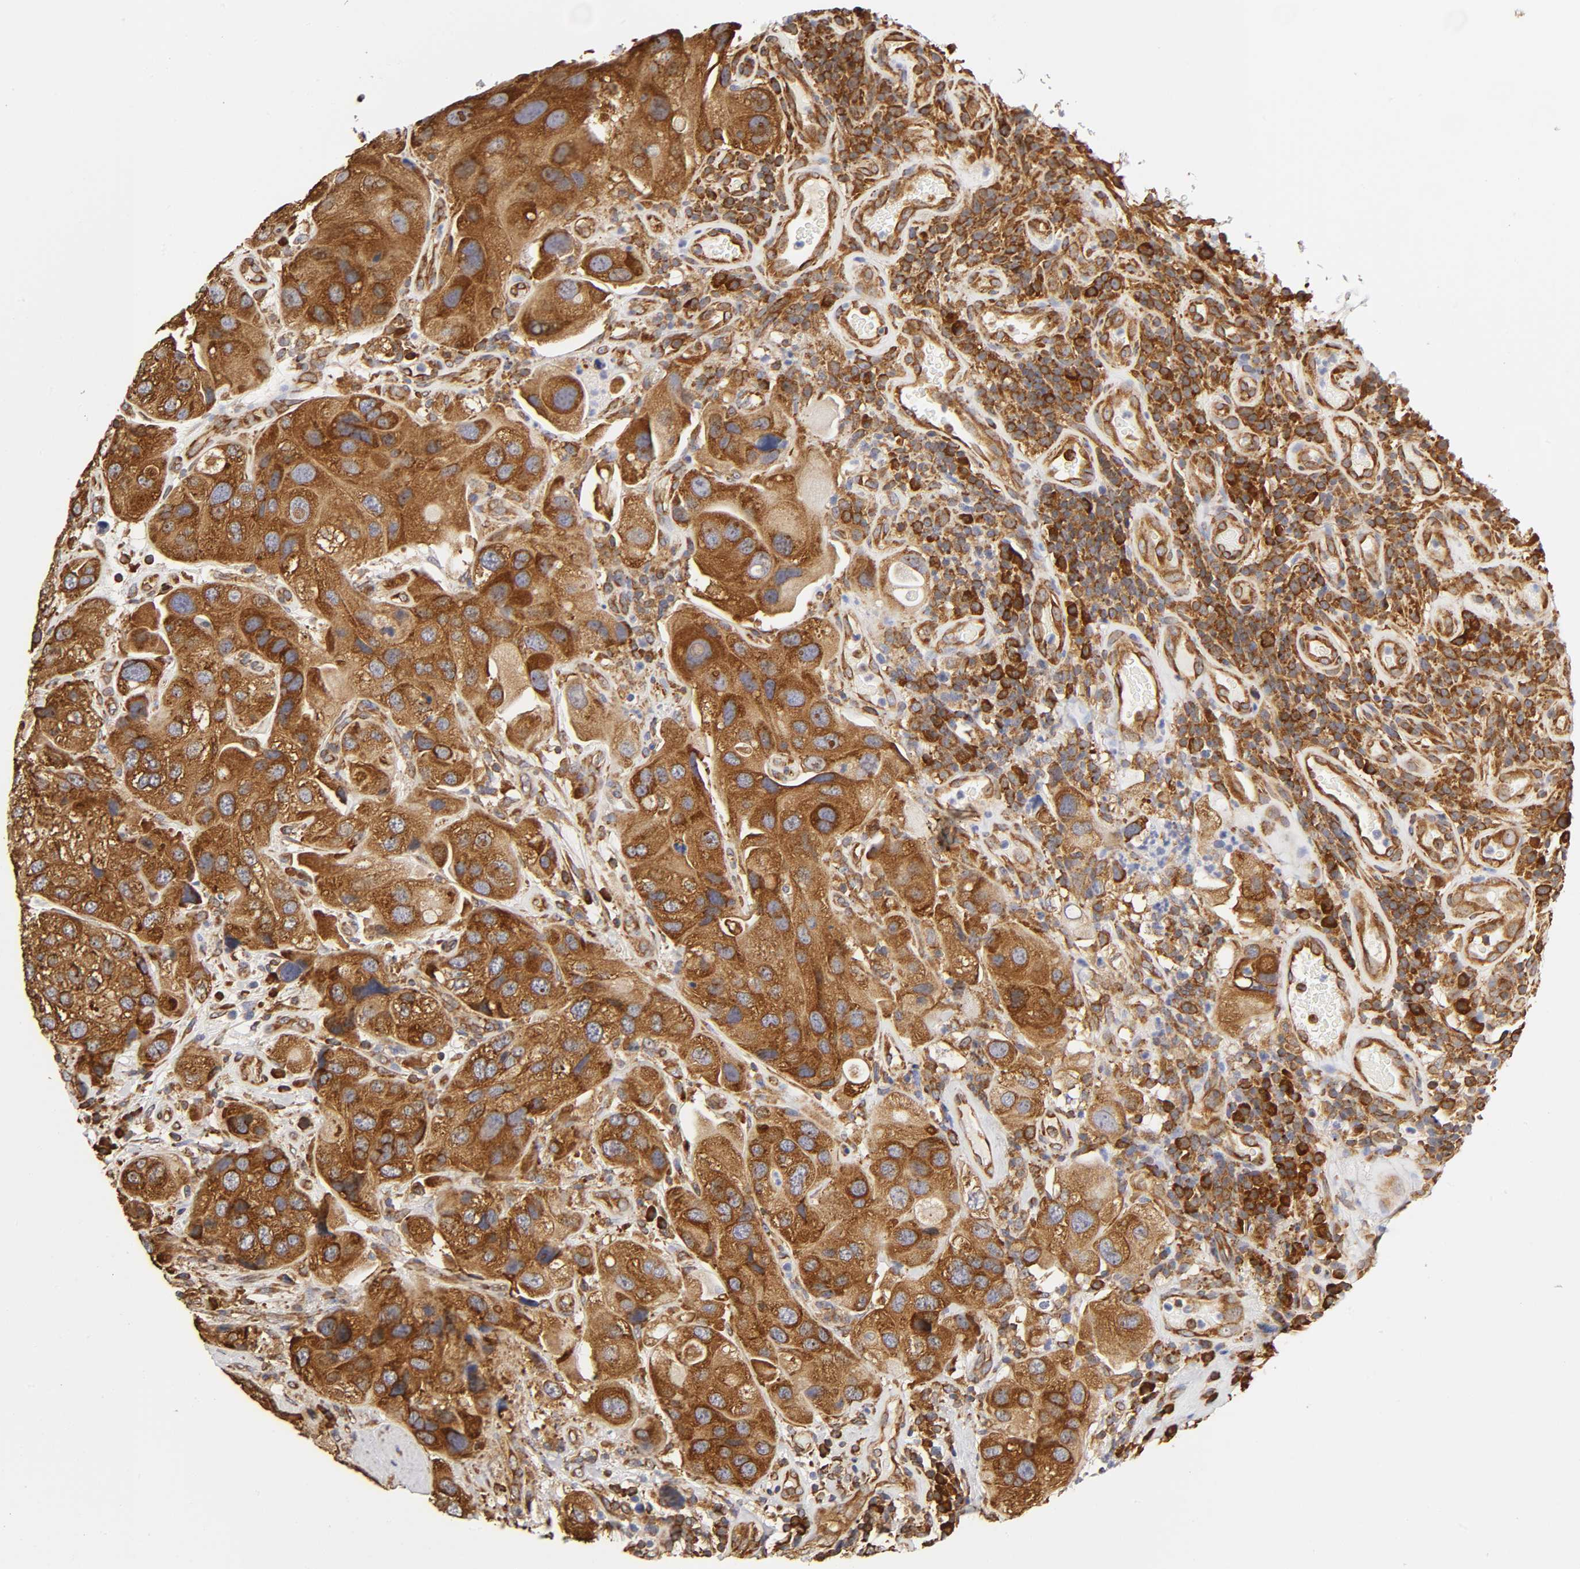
{"staining": {"intensity": "strong", "quantity": ">75%", "location": "cytoplasmic/membranous"}, "tissue": "urothelial cancer", "cell_type": "Tumor cells", "image_type": "cancer", "snomed": [{"axis": "morphology", "description": "Urothelial carcinoma, High grade"}, {"axis": "topography", "description": "Urinary bladder"}], "caption": "Strong cytoplasmic/membranous positivity for a protein is identified in approximately >75% of tumor cells of urothelial carcinoma (high-grade) using immunohistochemistry (IHC).", "gene": "RPL14", "patient": {"sex": "female", "age": 64}}